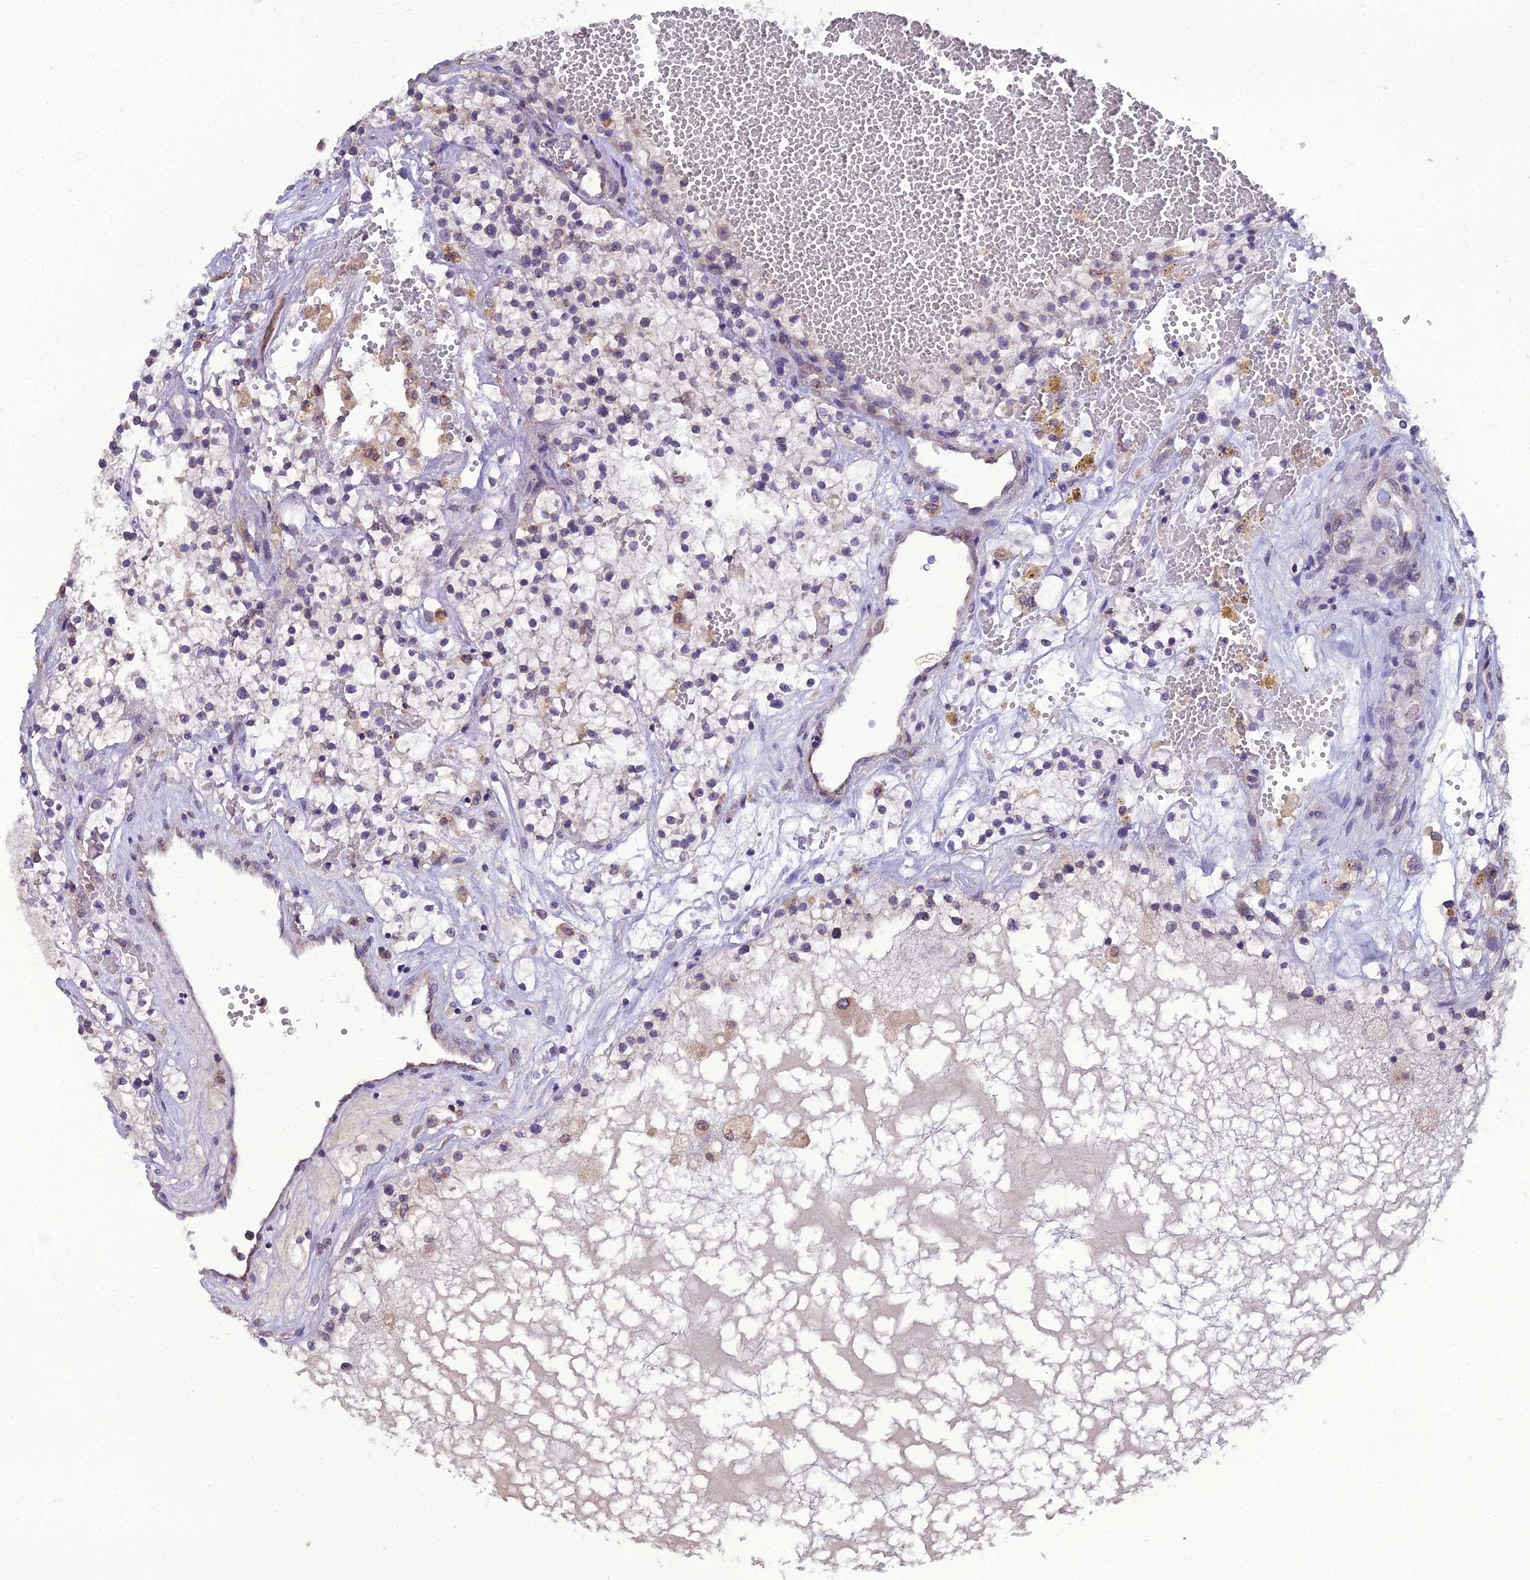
{"staining": {"intensity": "negative", "quantity": "none", "location": "none"}, "tissue": "renal cancer", "cell_type": "Tumor cells", "image_type": "cancer", "snomed": [{"axis": "morphology", "description": "Normal tissue, NOS"}, {"axis": "morphology", "description": "Adenocarcinoma, NOS"}, {"axis": "topography", "description": "Kidney"}], "caption": "A micrograph of human adenocarcinoma (renal) is negative for staining in tumor cells. (DAB immunohistochemistry with hematoxylin counter stain).", "gene": "GOLPH3", "patient": {"sex": "male", "age": 68}}